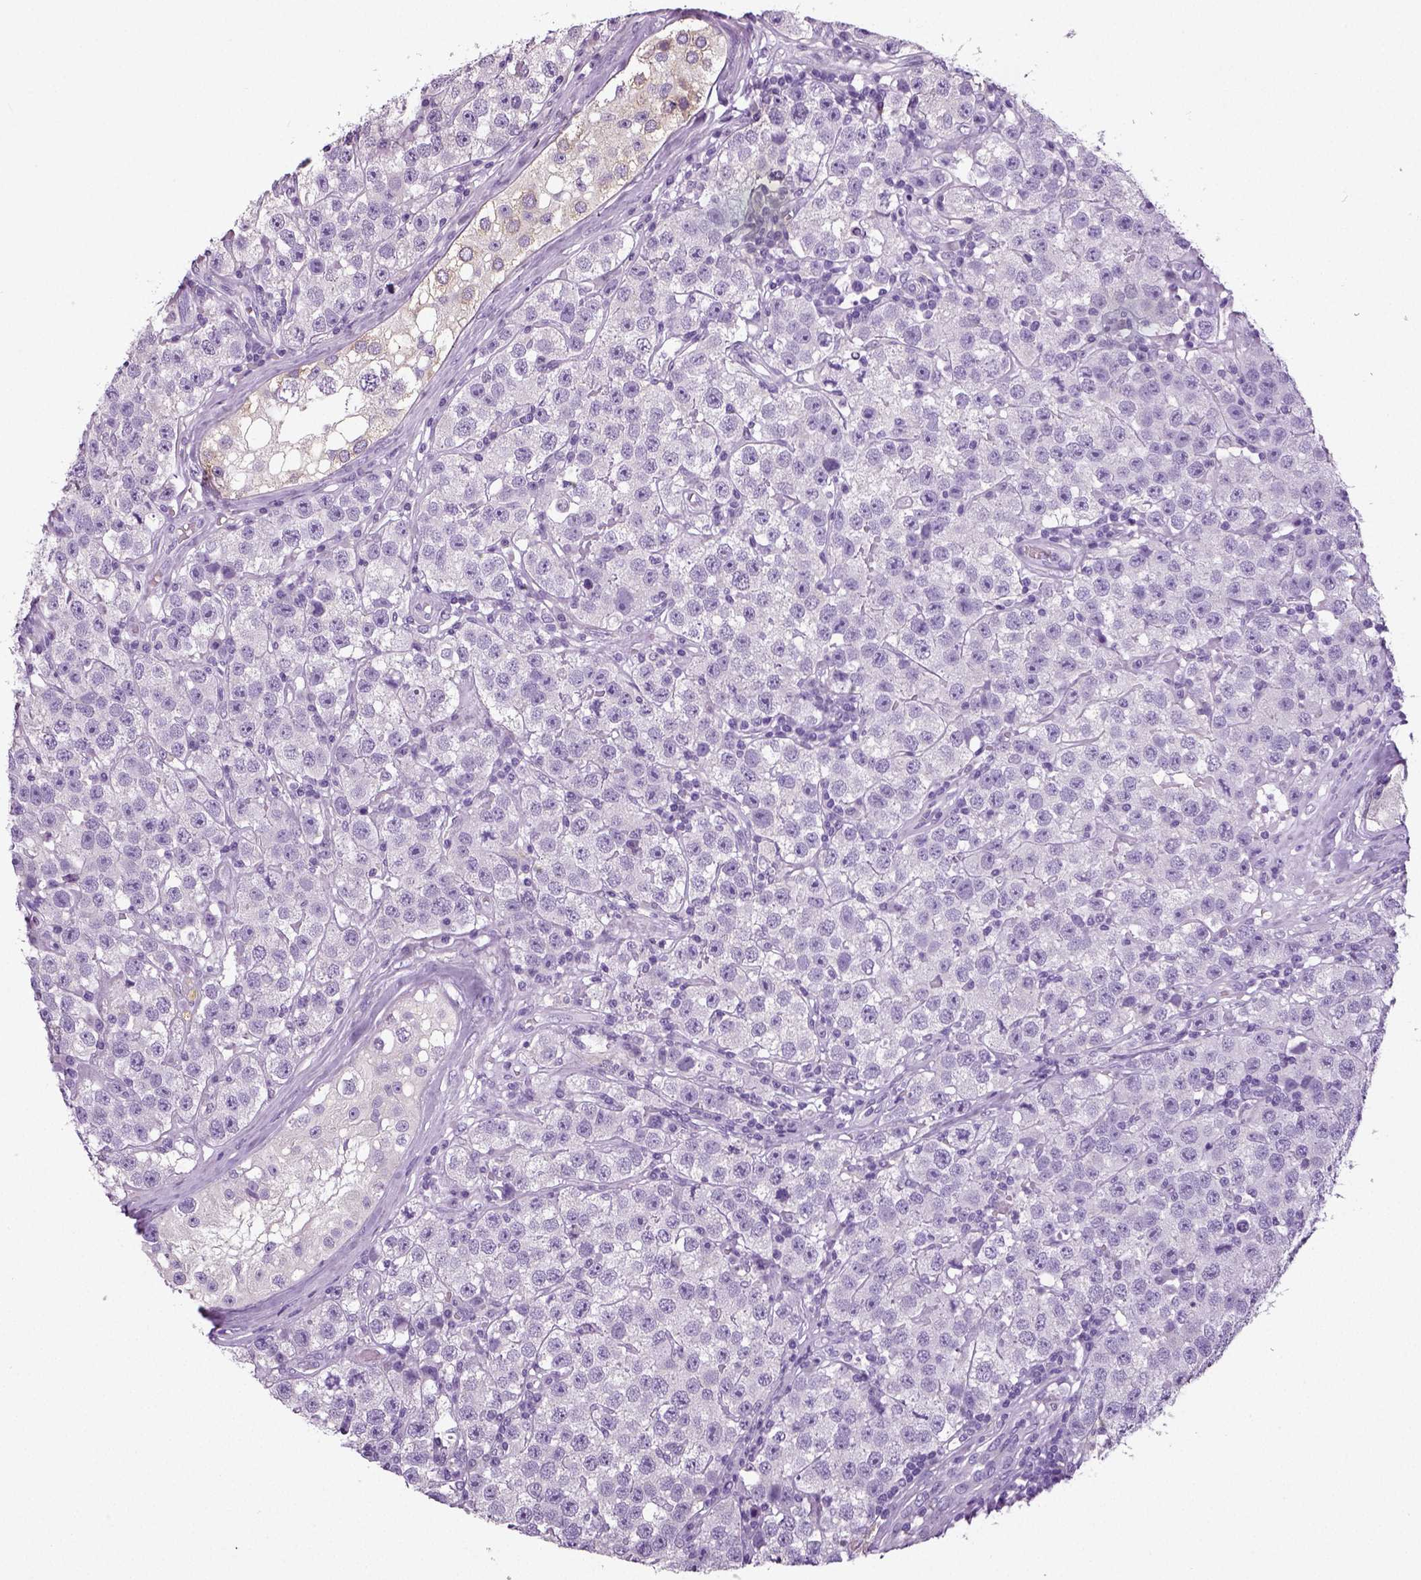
{"staining": {"intensity": "negative", "quantity": "none", "location": "none"}, "tissue": "testis cancer", "cell_type": "Tumor cells", "image_type": "cancer", "snomed": [{"axis": "morphology", "description": "Seminoma, NOS"}, {"axis": "topography", "description": "Testis"}], "caption": "High power microscopy micrograph of an immunohistochemistry (IHC) image of testis cancer, revealing no significant expression in tumor cells.", "gene": "NECAB2", "patient": {"sex": "male", "age": 34}}